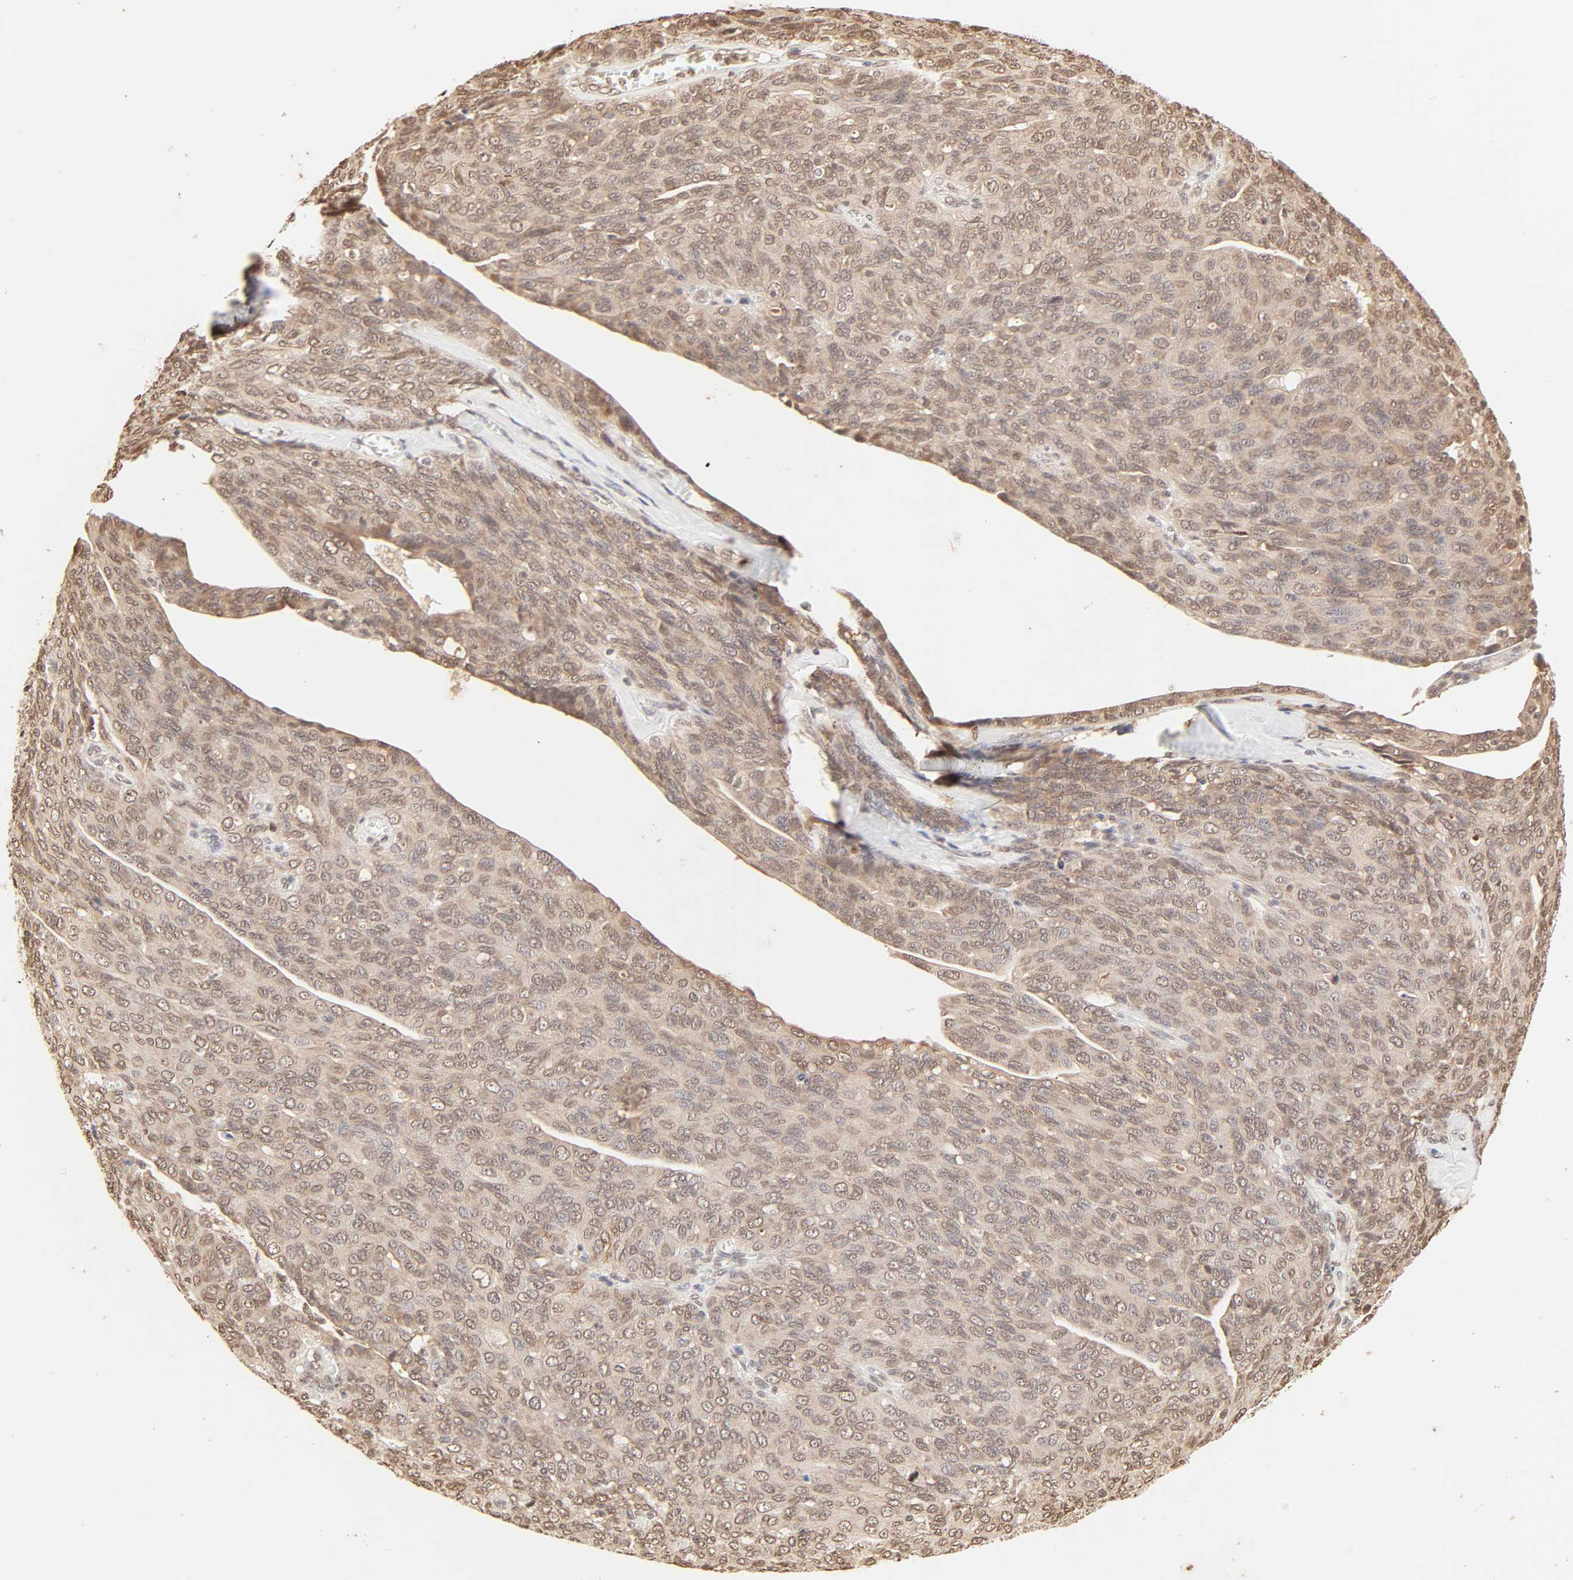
{"staining": {"intensity": "moderate", "quantity": ">75%", "location": "cytoplasmic/membranous,nuclear"}, "tissue": "ovarian cancer", "cell_type": "Tumor cells", "image_type": "cancer", "snomed": [{"axis": "morphology", "description": "Carcinoma, endometroid"}, {"axis": "topography", "description": "Ovary"}], "caption": "This is an image of immunohistochemistry staining of ovarian cancer (endometroid carcinoma), which shows moderate positivity in the cytoplasmic/membranous and nuclear of tumor cells.", "gene": "TBL1X", "patient": {"sex": "female", "age": 60}}